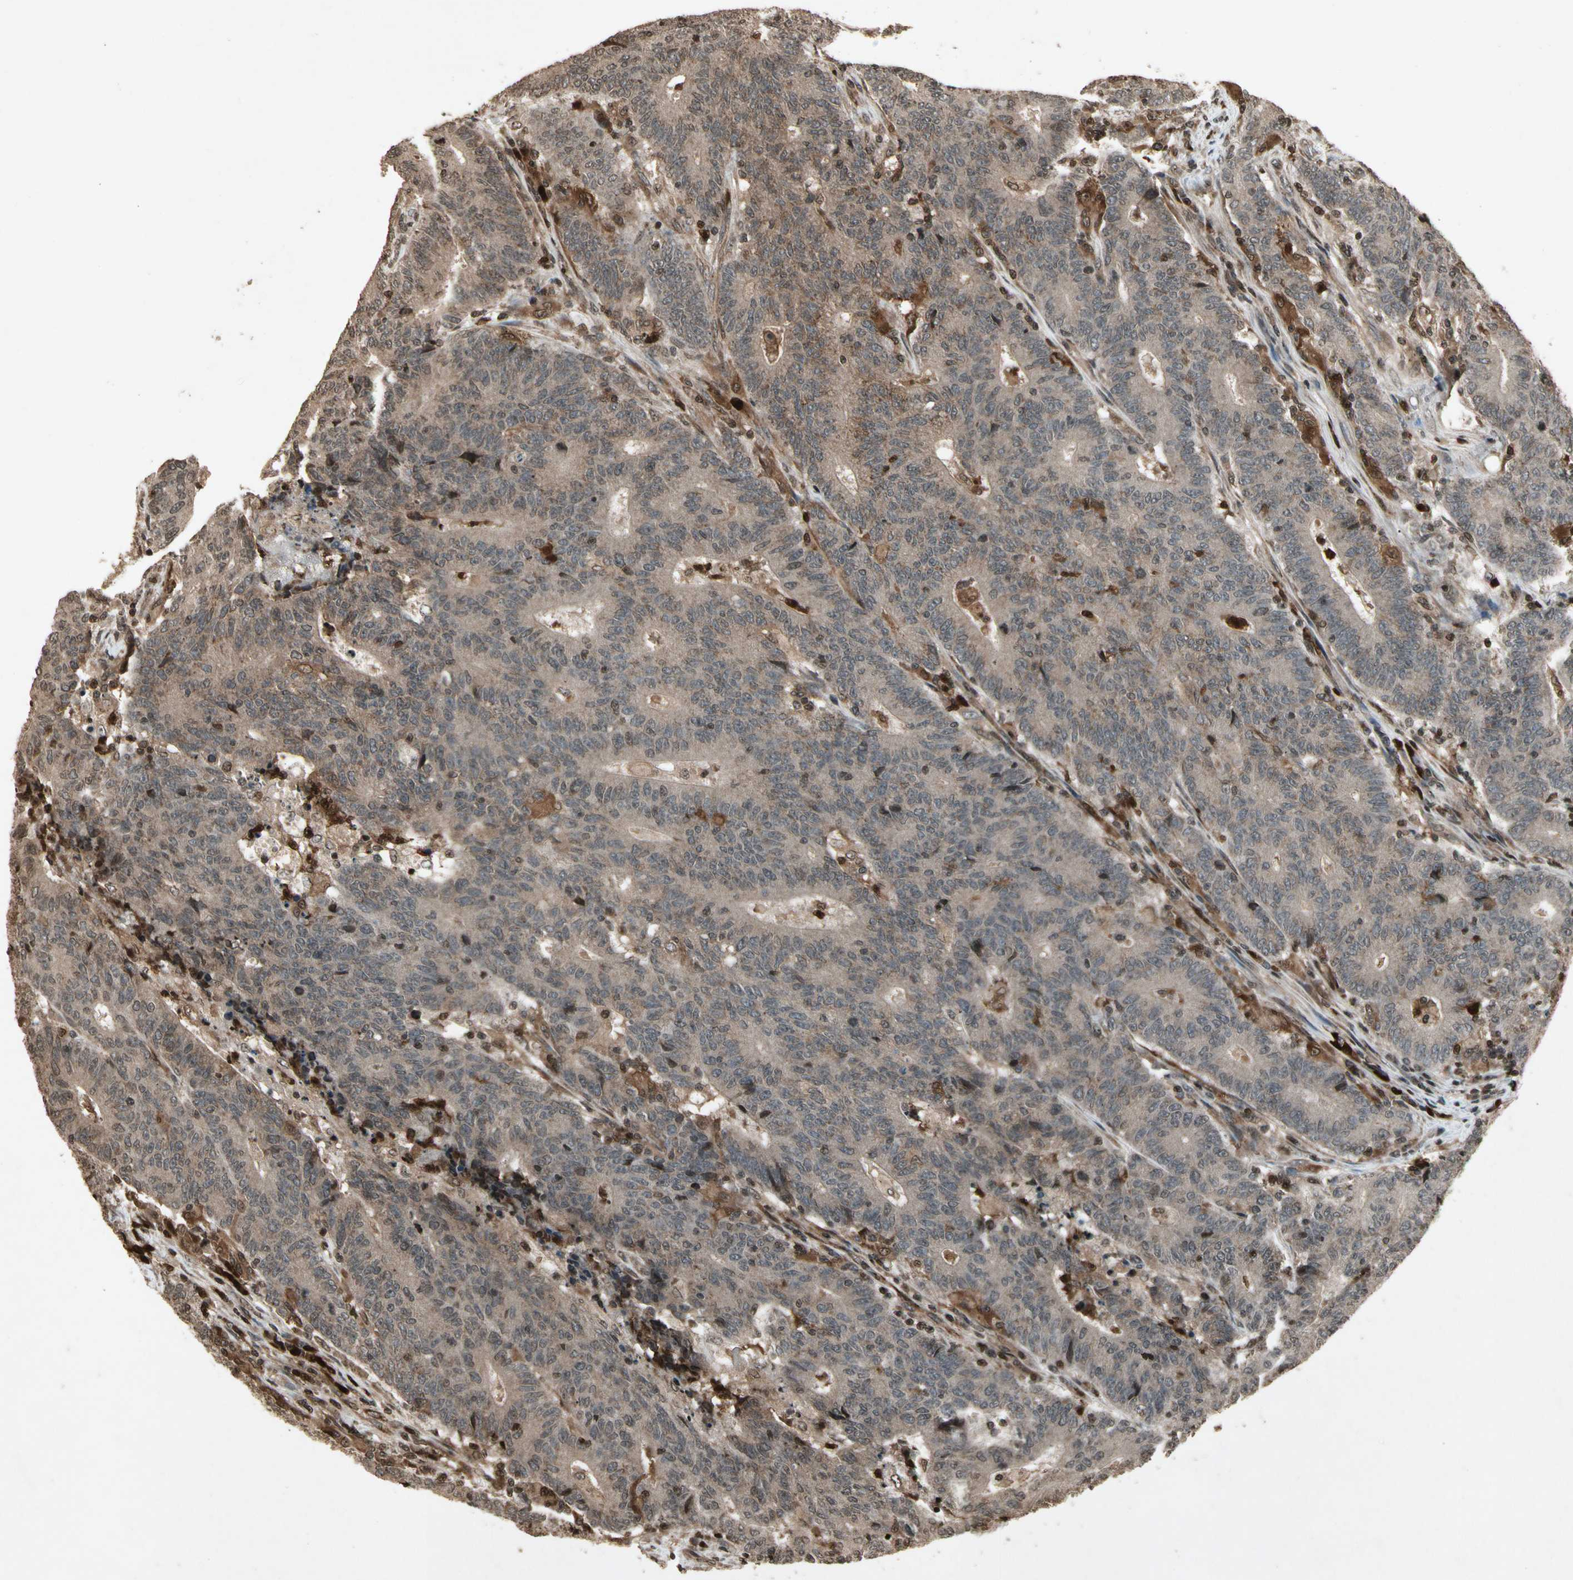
{"staining": {"intensity": "moderate", "quantity": ">75%", "location": "cytoplasmic/membranous"}, "tissue": "colorectal cancer", "cell_type": "Tumor cells", "image_type": "cancer", "snomed": [{"axis": "morphology", "description": "Normal tissue, NOS"}, {"axis": "morphology", "description": "Adenocarcinoma, NOS"}, {"axis": "topography", "description": "Colon"}], "caption": "This micrograph shows immunohistochemistry (IHC) staining of adenocarcinoma (colorectal), with medium moderate cytoplasmic/membranous positivity in about >75% of tumor cells.", "gene": "GLRX", "patient": {"sex": "female", "age": 75}}